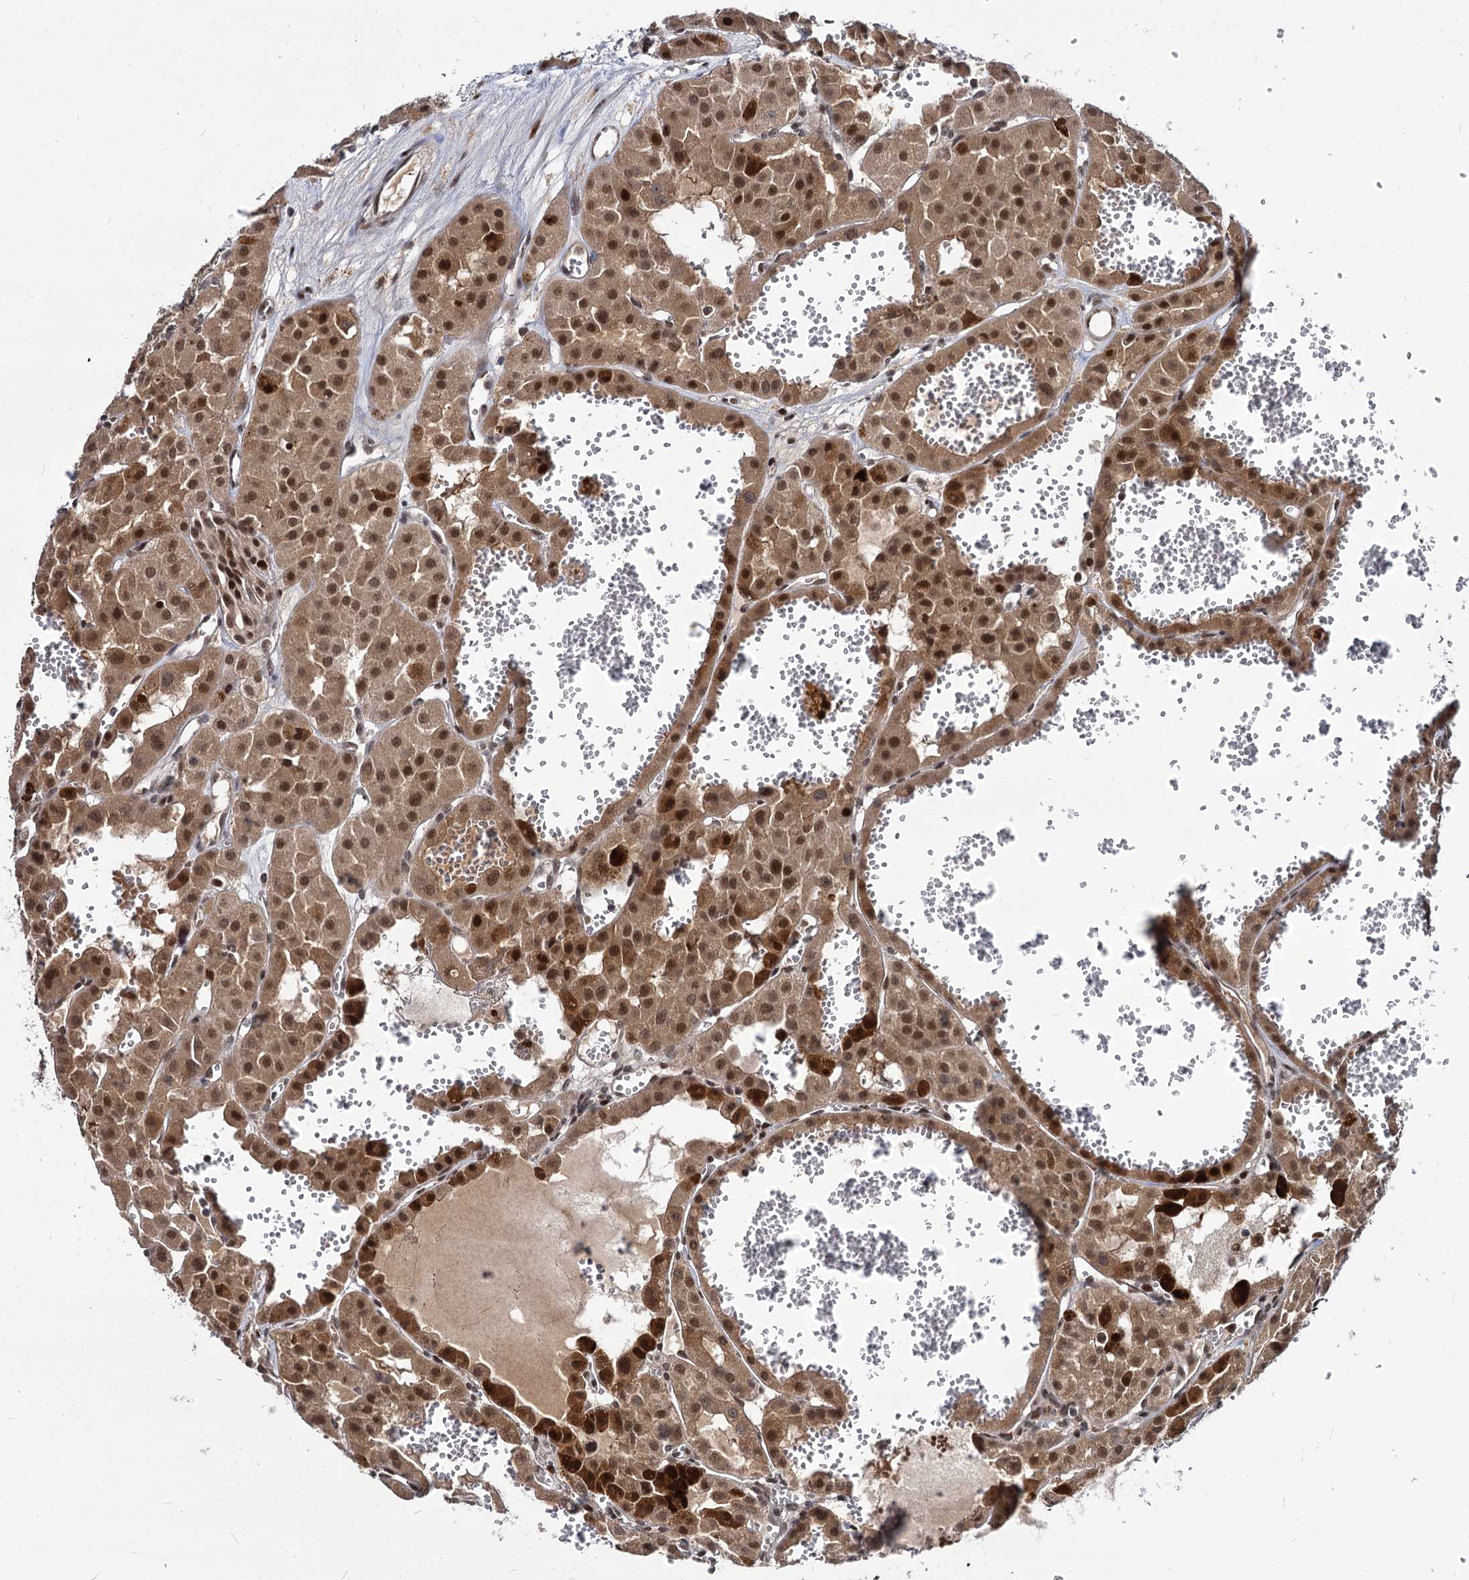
{"staining": {"intensity": "strong", "quantity": ">75%", "location": "cytoplasmic/membranous,nuclear"}, "tissue": "renal cancer", "cell_type": "Tumor cells", "image_type": "cancer", "snomed": [{"axis": "morphology", "description": "Carcinoma, NOS"}, {"axis": "topography", "description": "Kidney"}], "caption": "High-power microscopy captured an immunohistochemistry (IHC) photomicrograph of renal cancer, revealing strong cytoplasmic/membranous and nuclear staining in about >75% of tumor cells.", "gene": "MAML2", "patient": {"sex": "female", "age": 75}}